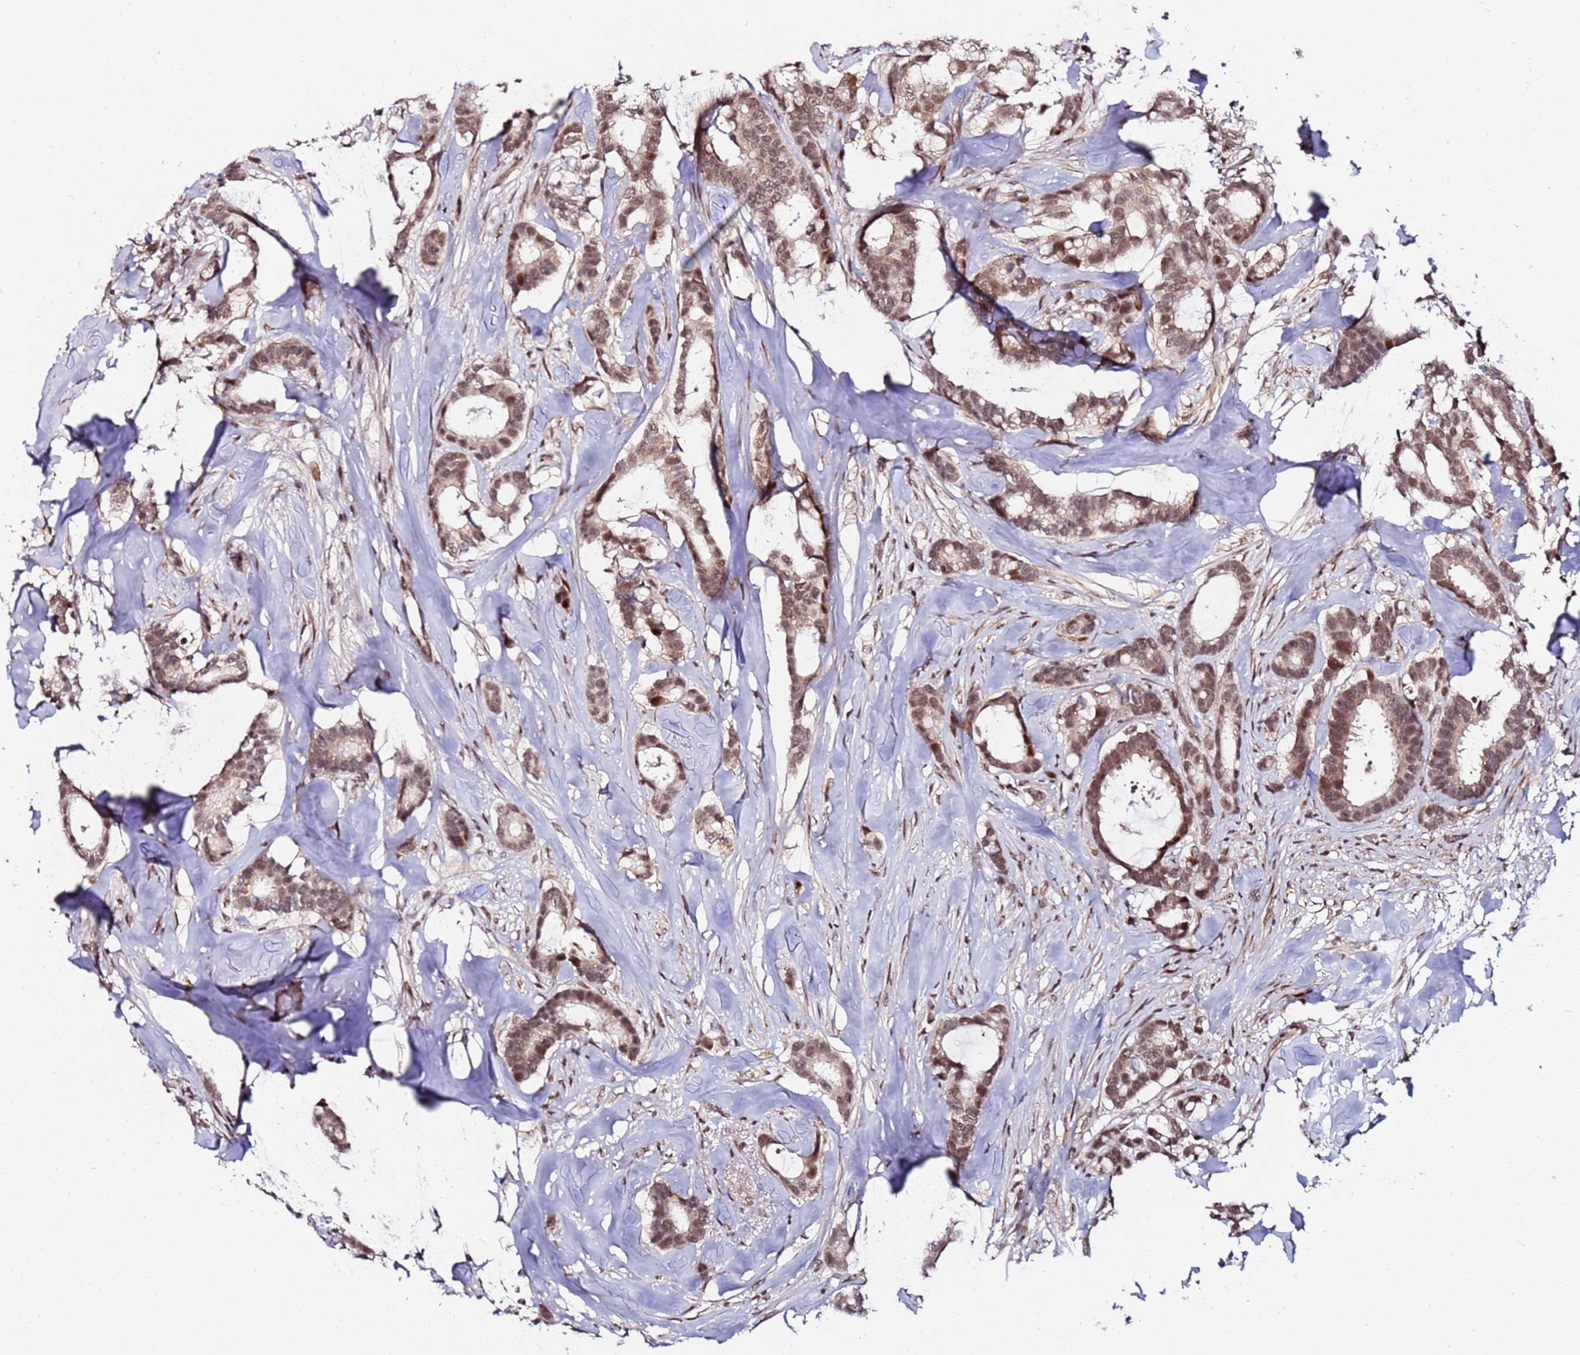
{"staining": {"intensity": "moderate", "quantity": ">75%", "location": "nuclear"}, "tissue": "breast cancer", "cell_type": "Tumor cells", "image_type": "cancer", "snomed": [{"axis": "morphology", "description": "Duct carcinoma"}, {"axis": "topography", "description": "Breast"}], "caption": "Breast cancer (intraductal carcinoma) was stained to show a protein in brown. There is medium levels of moderate nuclear positivity in approximately >75% of tumor cells.", "gene": "PPM1H", "patient": {"sex": "female", "age": 87}}